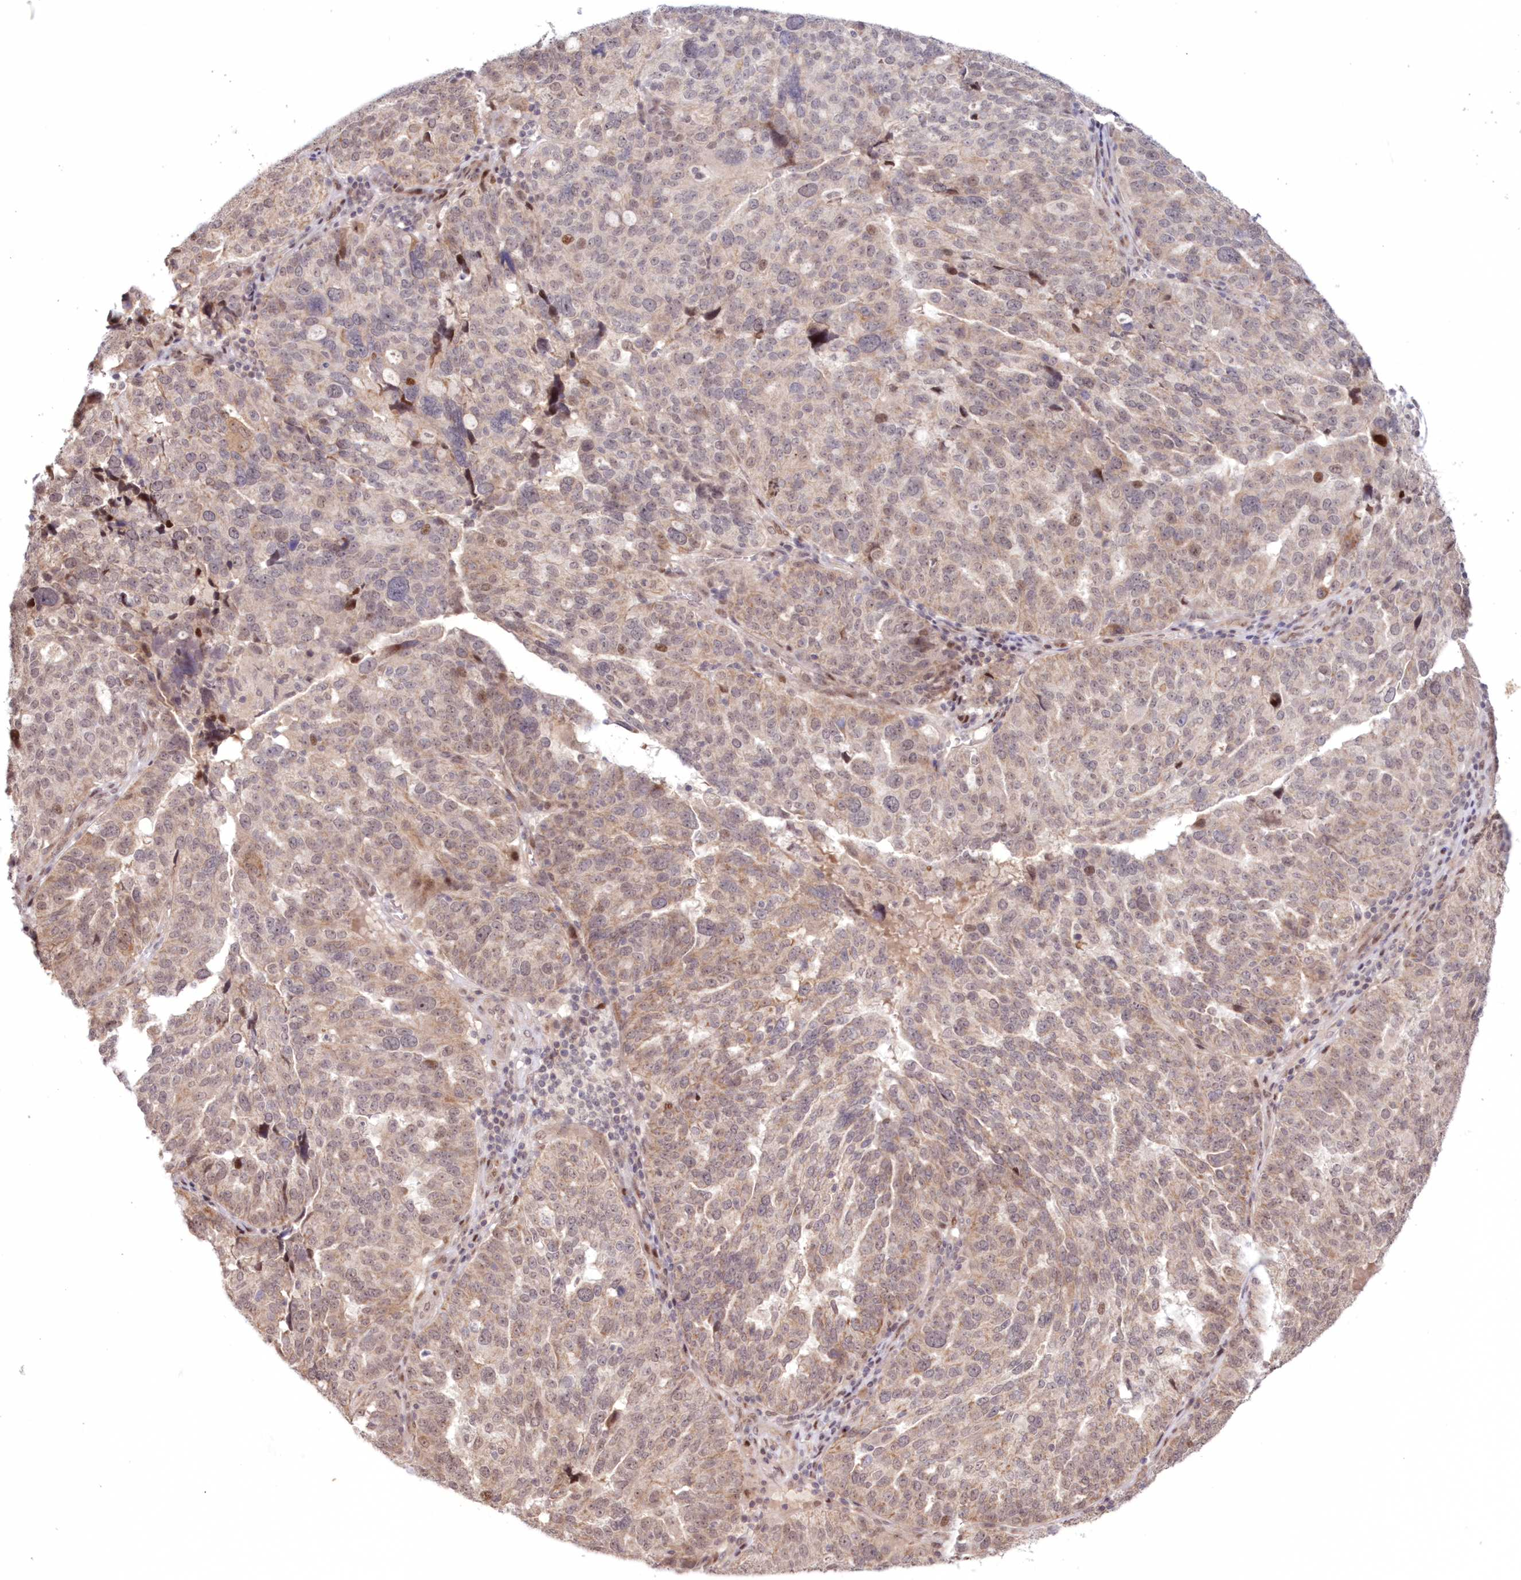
{"staining": {"intensity": "weak", "quantity": "<25%", "location": "cytoplasmic/membranous,nuclear"}, "tissue": "ovarian cancer", "cell_type": "Tumor cells", "image_type": "cancer", "snomed": [{"axis": "morphology", "description": "Cystadenocarcinoma, serous, NOS"}, {"axis": "topography", "description": "Ovary"}], "caption": "An image of human ovarian serous cystadenocarcinoma is negative for staining in tumor cells.", "gene": "NOA1", "patient": {"sex": "female", "age": 59}}